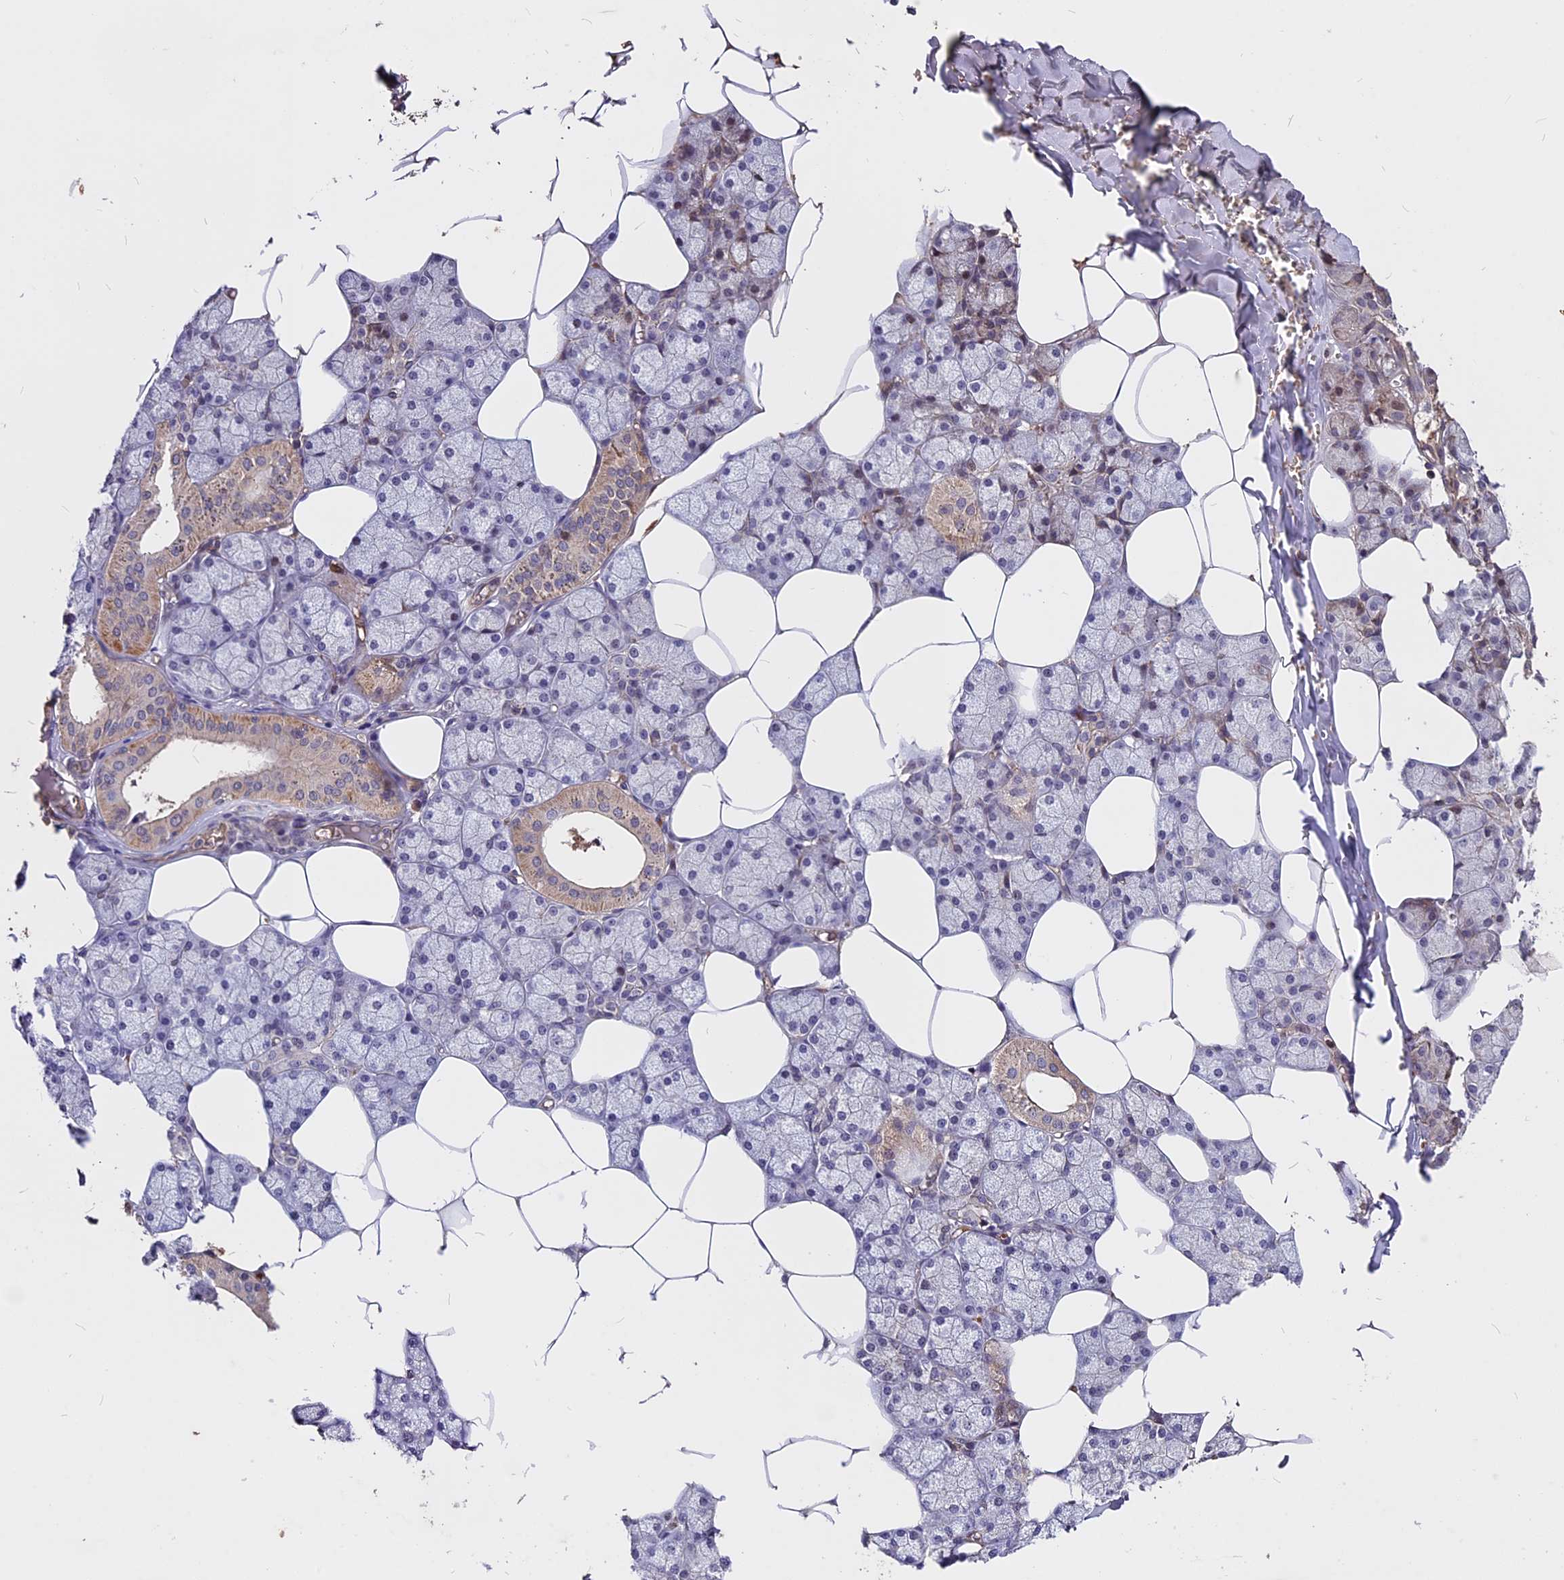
{"staining": {"intensity": "moderate", "quantity": "25%-75%", "location": "cytoplasmic/membranous,nuclear"}, "tissue": "salivary gland", "cell_type": "Glandular cells", "image_type": "normal", "snomed": [{"axis": "morphology", "description": "Normal tissue, NOS"}, {"axis": "topography", "description": "Salivary gland"}], "caption": "Immunohistochemical staining of benign salivary gland reveals moderate cytoplasmic/membranous,nuclear protein expression in approximately 25%-75% of glandular cells.", "gene": "ZC3H10", "patient": {"sex": "male", "age": 62}}